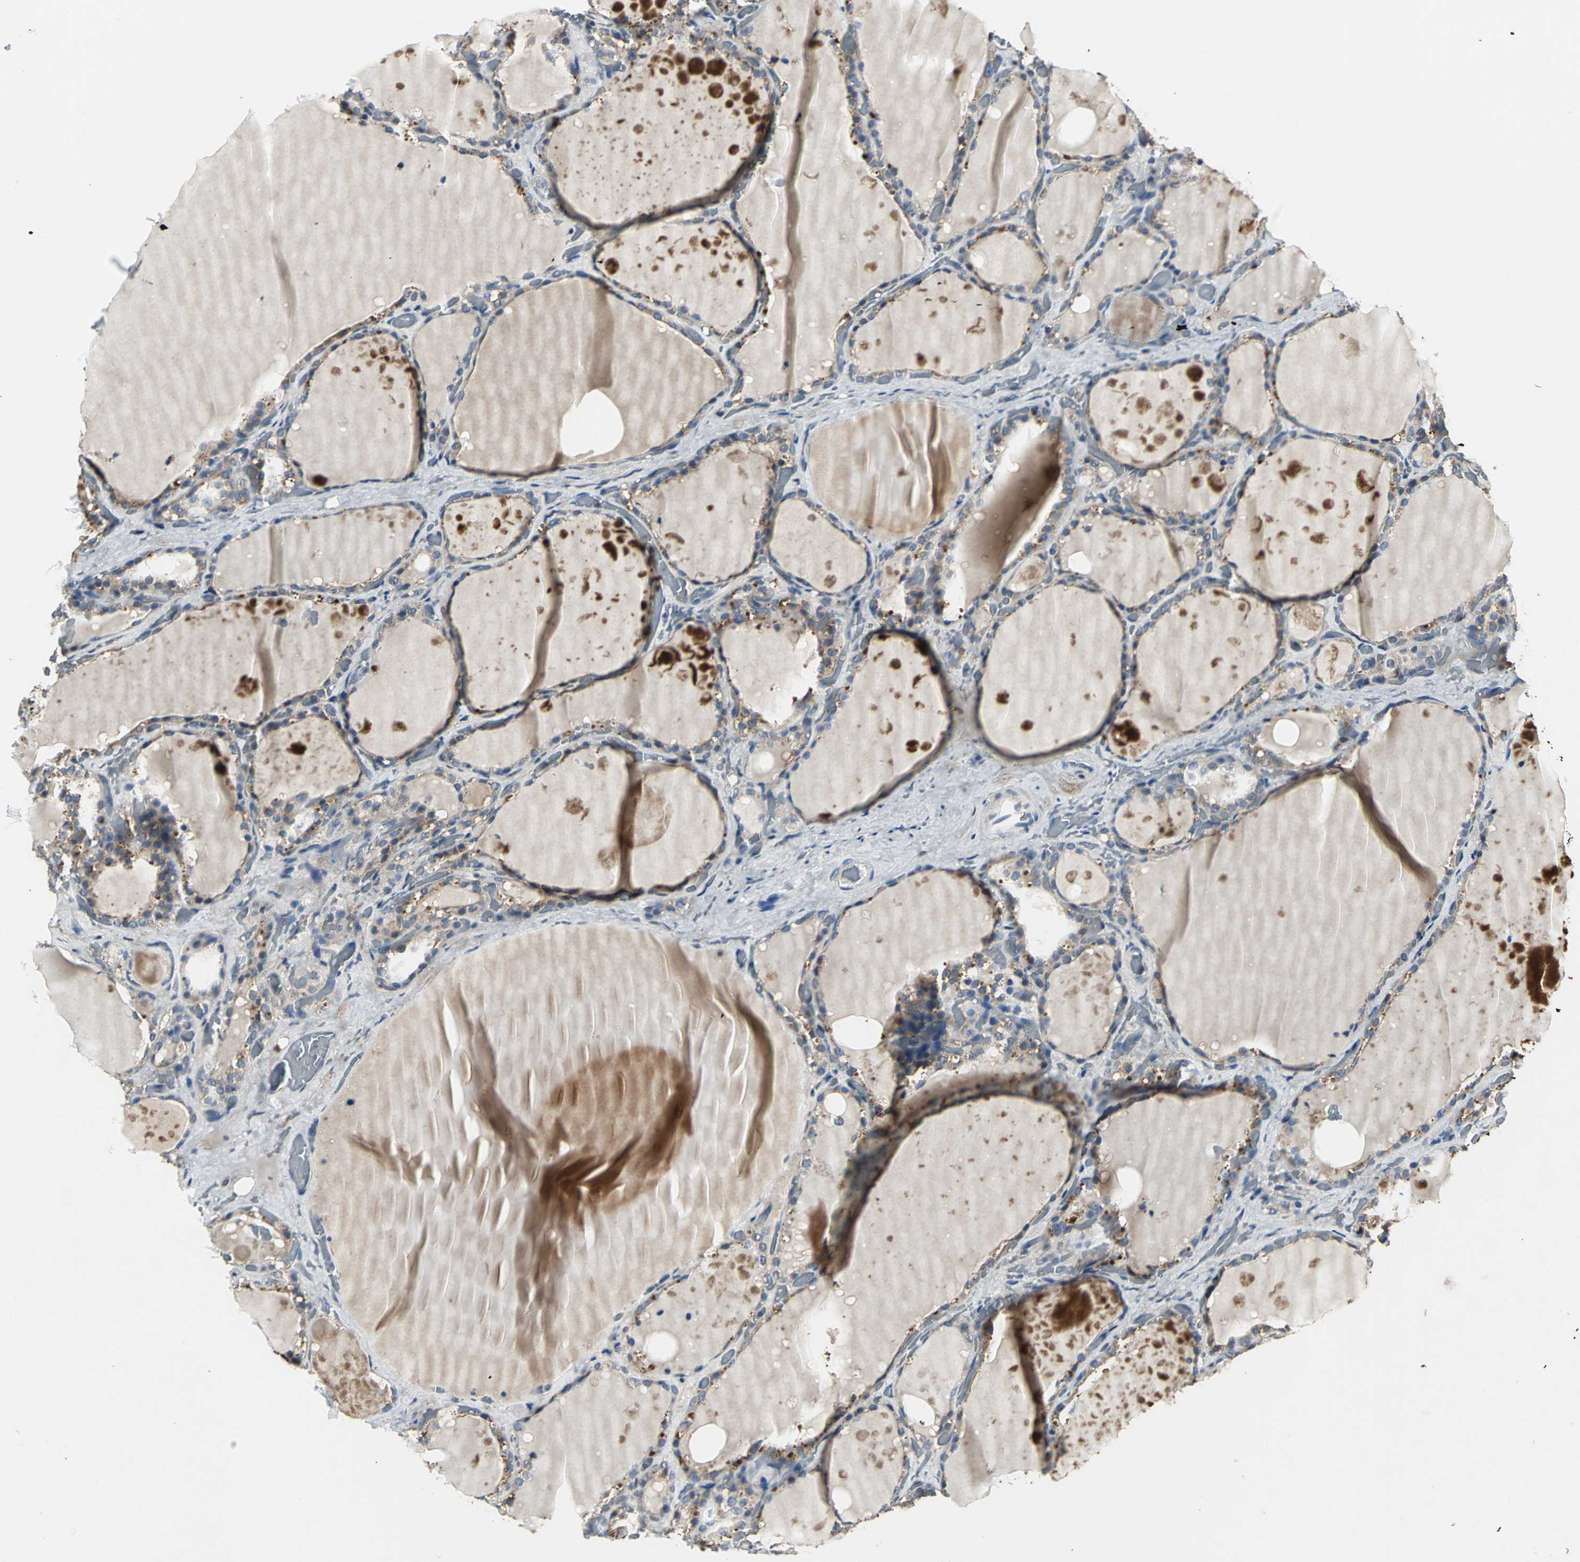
{"staining": {"intensity": "weak", "quantity": ">75%", "location": "cytoplasmic/membranous"}, "tissue": "thyroid gland", "cell_type": "Glandular cells", "image_type": "normal", "snomed": [{"axis": "morphology", "description": "Normal tissue, NOS"}, {"axis": "topography", "description": "Thyroid gland"}], "caption": "Thyroid gland stained with DAB (3,3'-diaminobenzidine) IHC displays low levels of weak cytoplasmic/membranous expression in approximately >75% of glandular cells. (DAB (3,3'-diaminobenzidine) IHC with brightfield microscopy, high magnification).", "gene": "IRF3", "patient": {"sex": "male", "age": 61}}